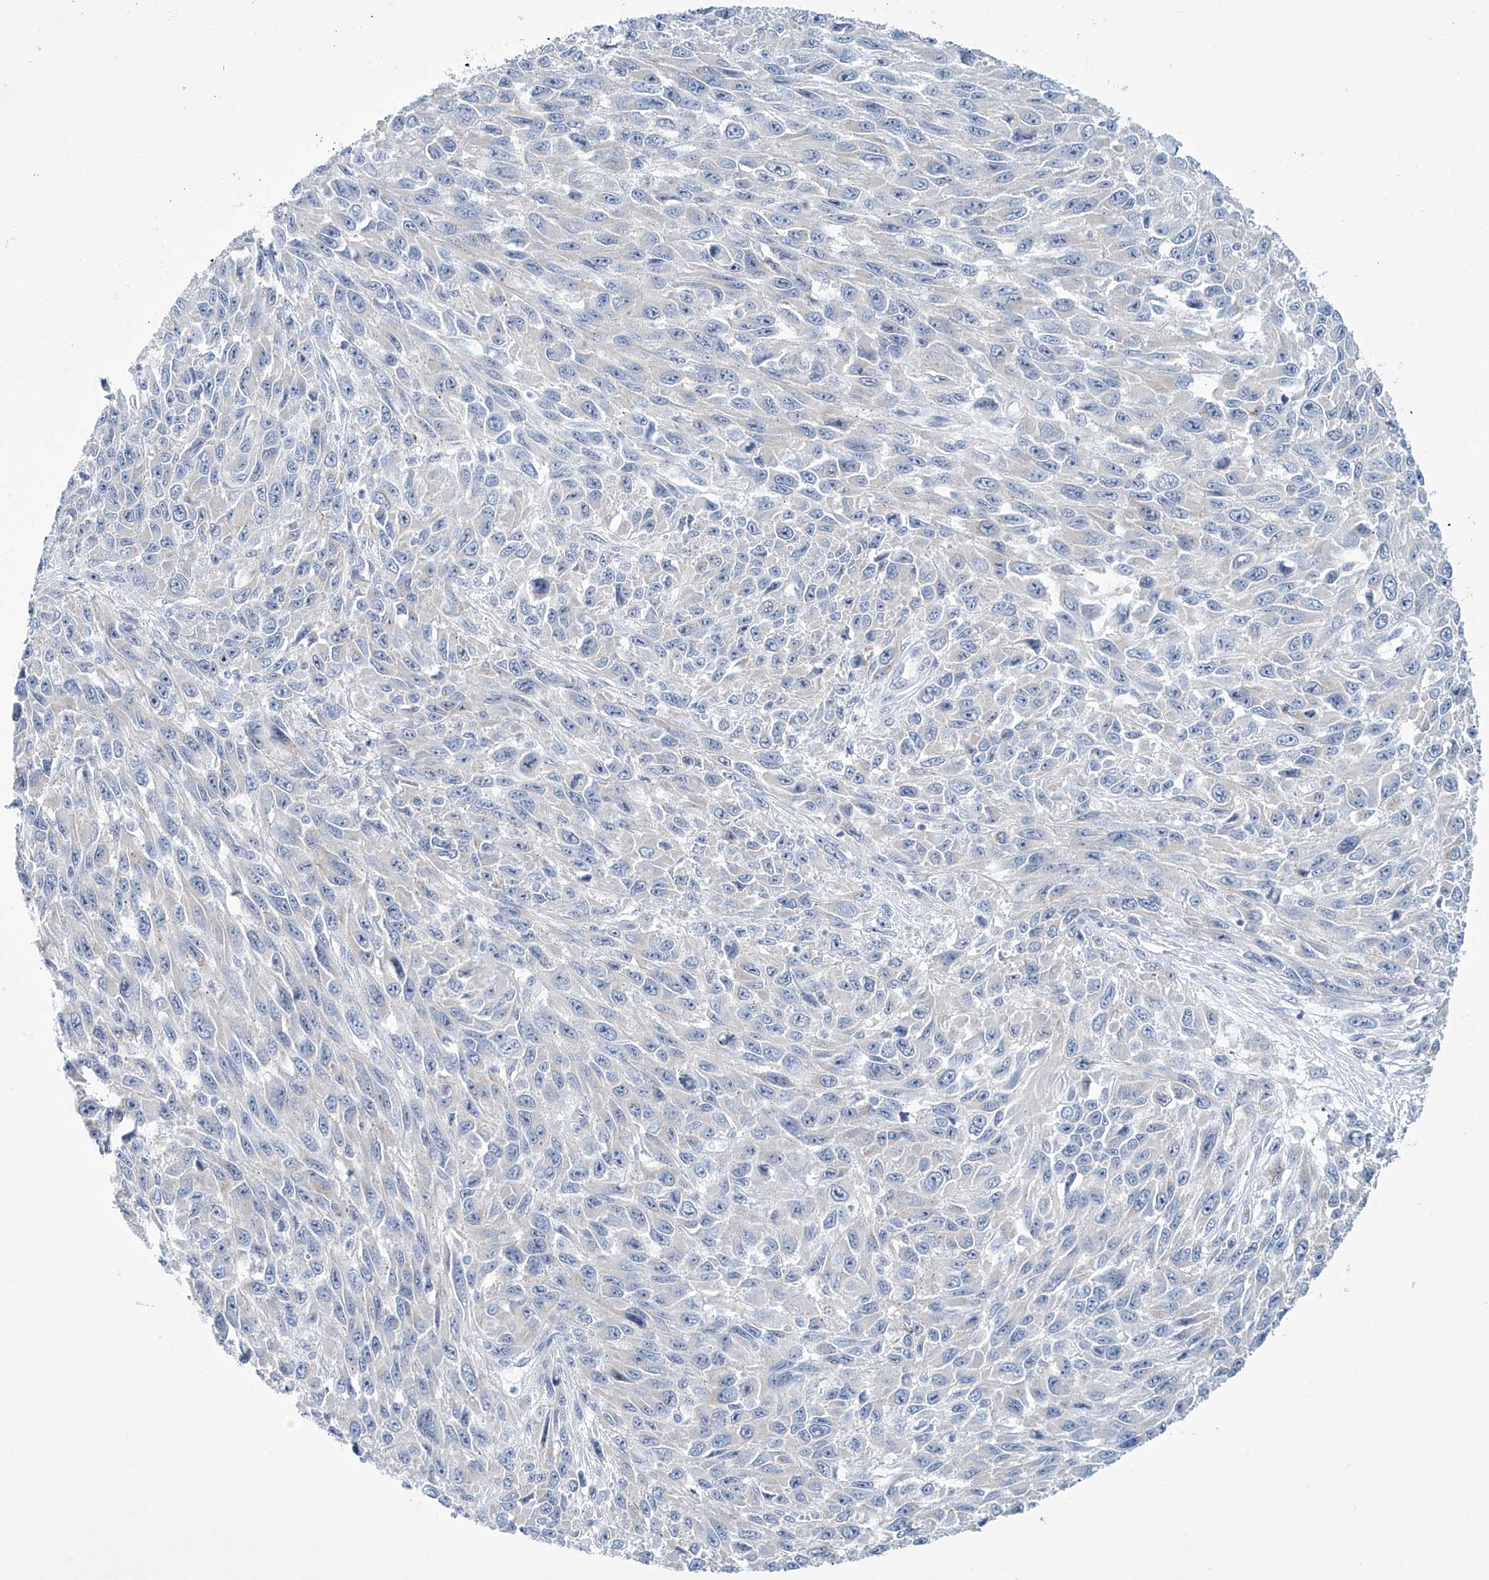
{"staining": {"intensity": "negative", "quantity": "none", "location": "none"}, "tissue": "melanoma", "cell_type": "Tumor cells", "image_type": "cancer", "snomed": [{"axis": "morphology", "description": "Malignant melanoma, NOS"}, {"axis": "topography", "description": "Skin"}], "caption": "DAB (3,3'-diaminobenzidine) immunohistochemical staining of melanoma shows no significant positivity in tumor cells.", "gene": "TRIM60", "patient": {"sex": "female", "age": 96}}